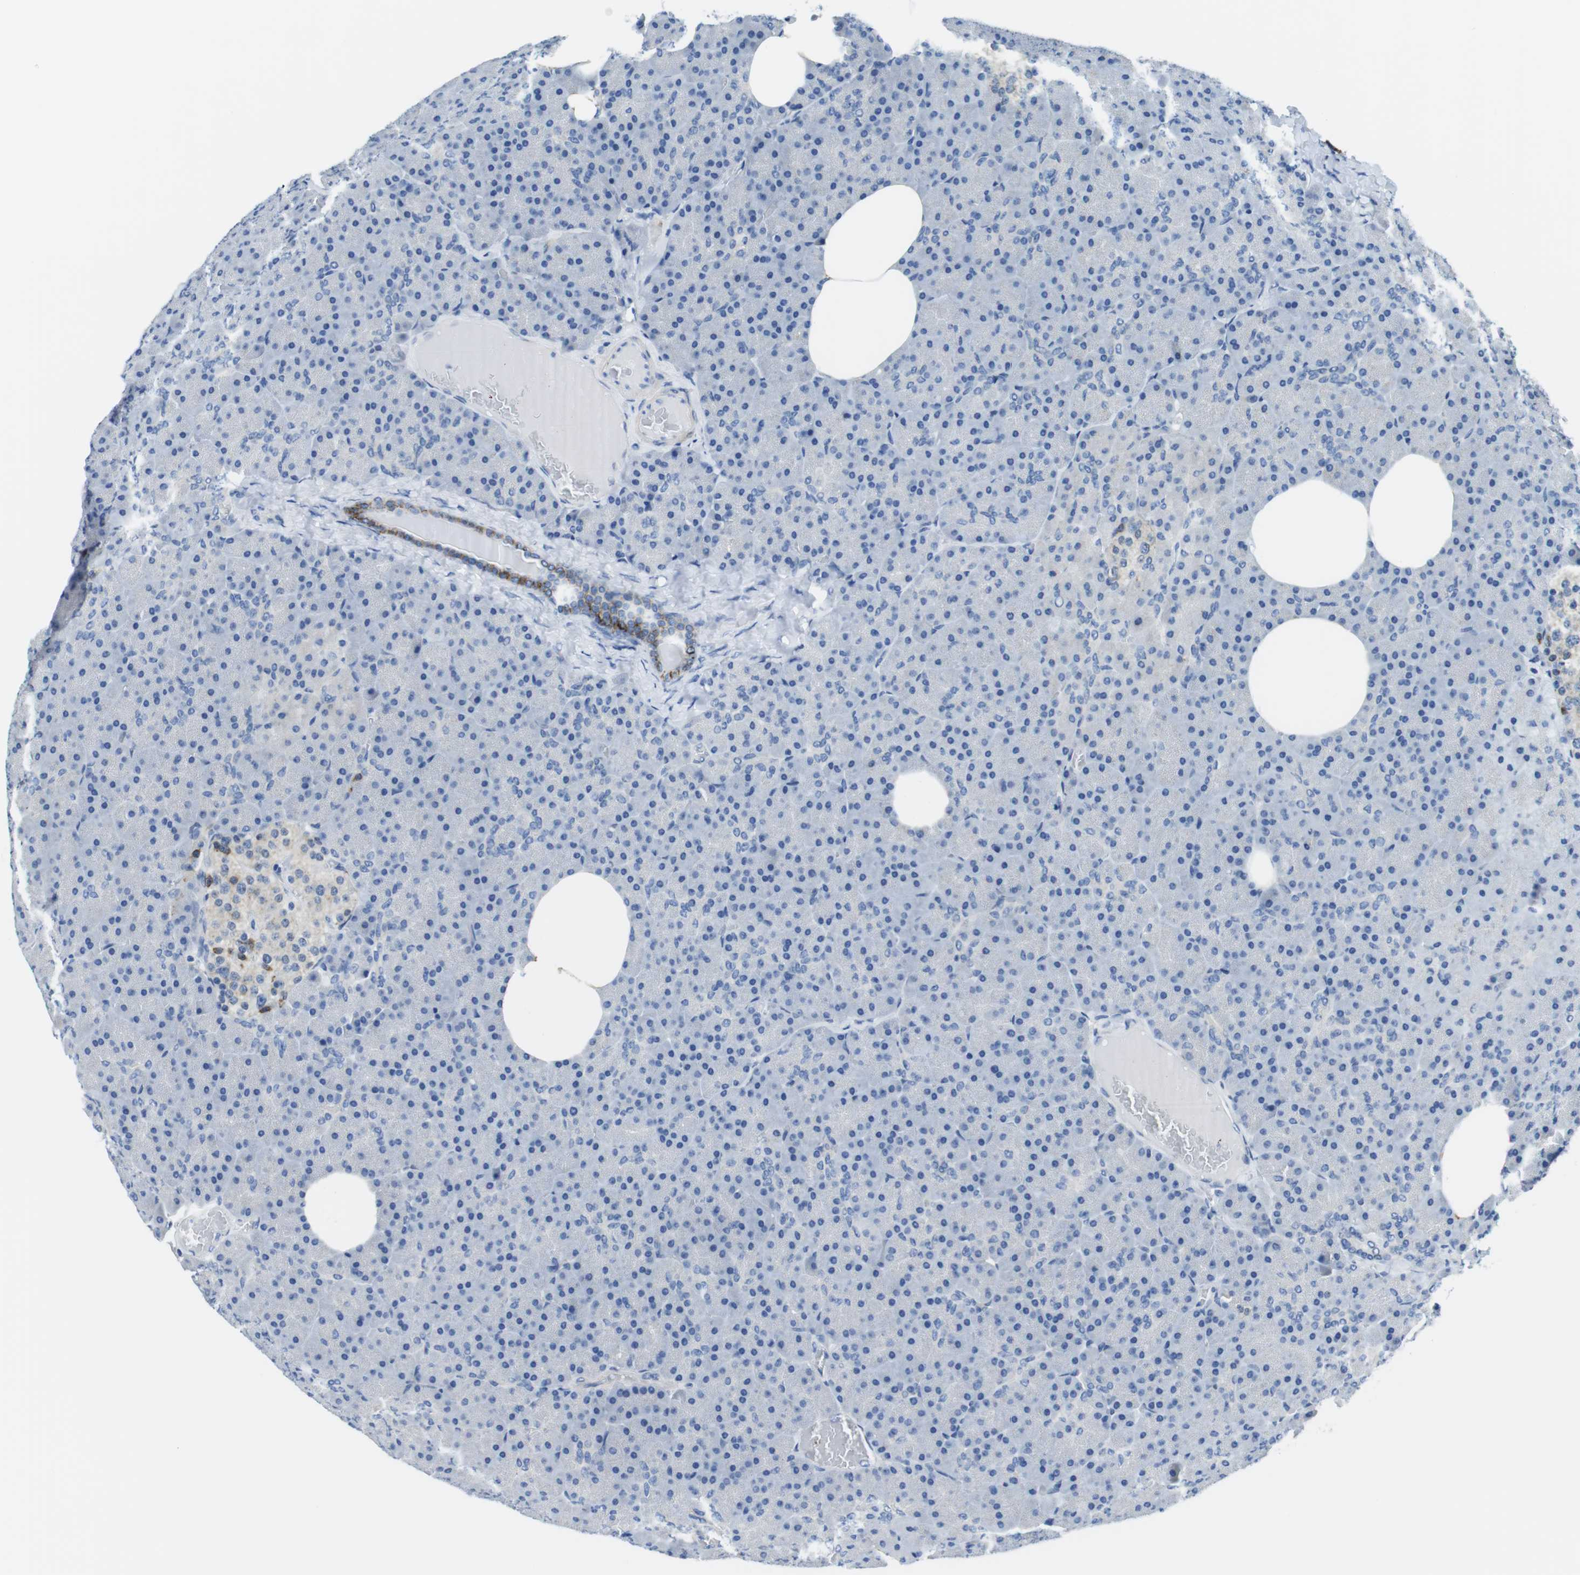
{"staining": {"intensity": "moderate", "quantity": "<25%", "location": "cytoplasmic/membranous"}, "tissue": "pancreas", "cell_type": "Exocrine glandular cells", "image_type": "normal", "snomed": [{"axis": "morphology", "description": "Normal tissue, NOS"}, {"axis": "topography", "description": "Pancreas"}], "caption": "This micrograph displays immunohistochemistry (IHC) staining of unremarkable human pancreas, with low moderate cytoplasmic/membranous positivity in about <25% of exocrine glandular cells.", "gene": "CDH8", "patient": {"sex": "female", "age": 35}}